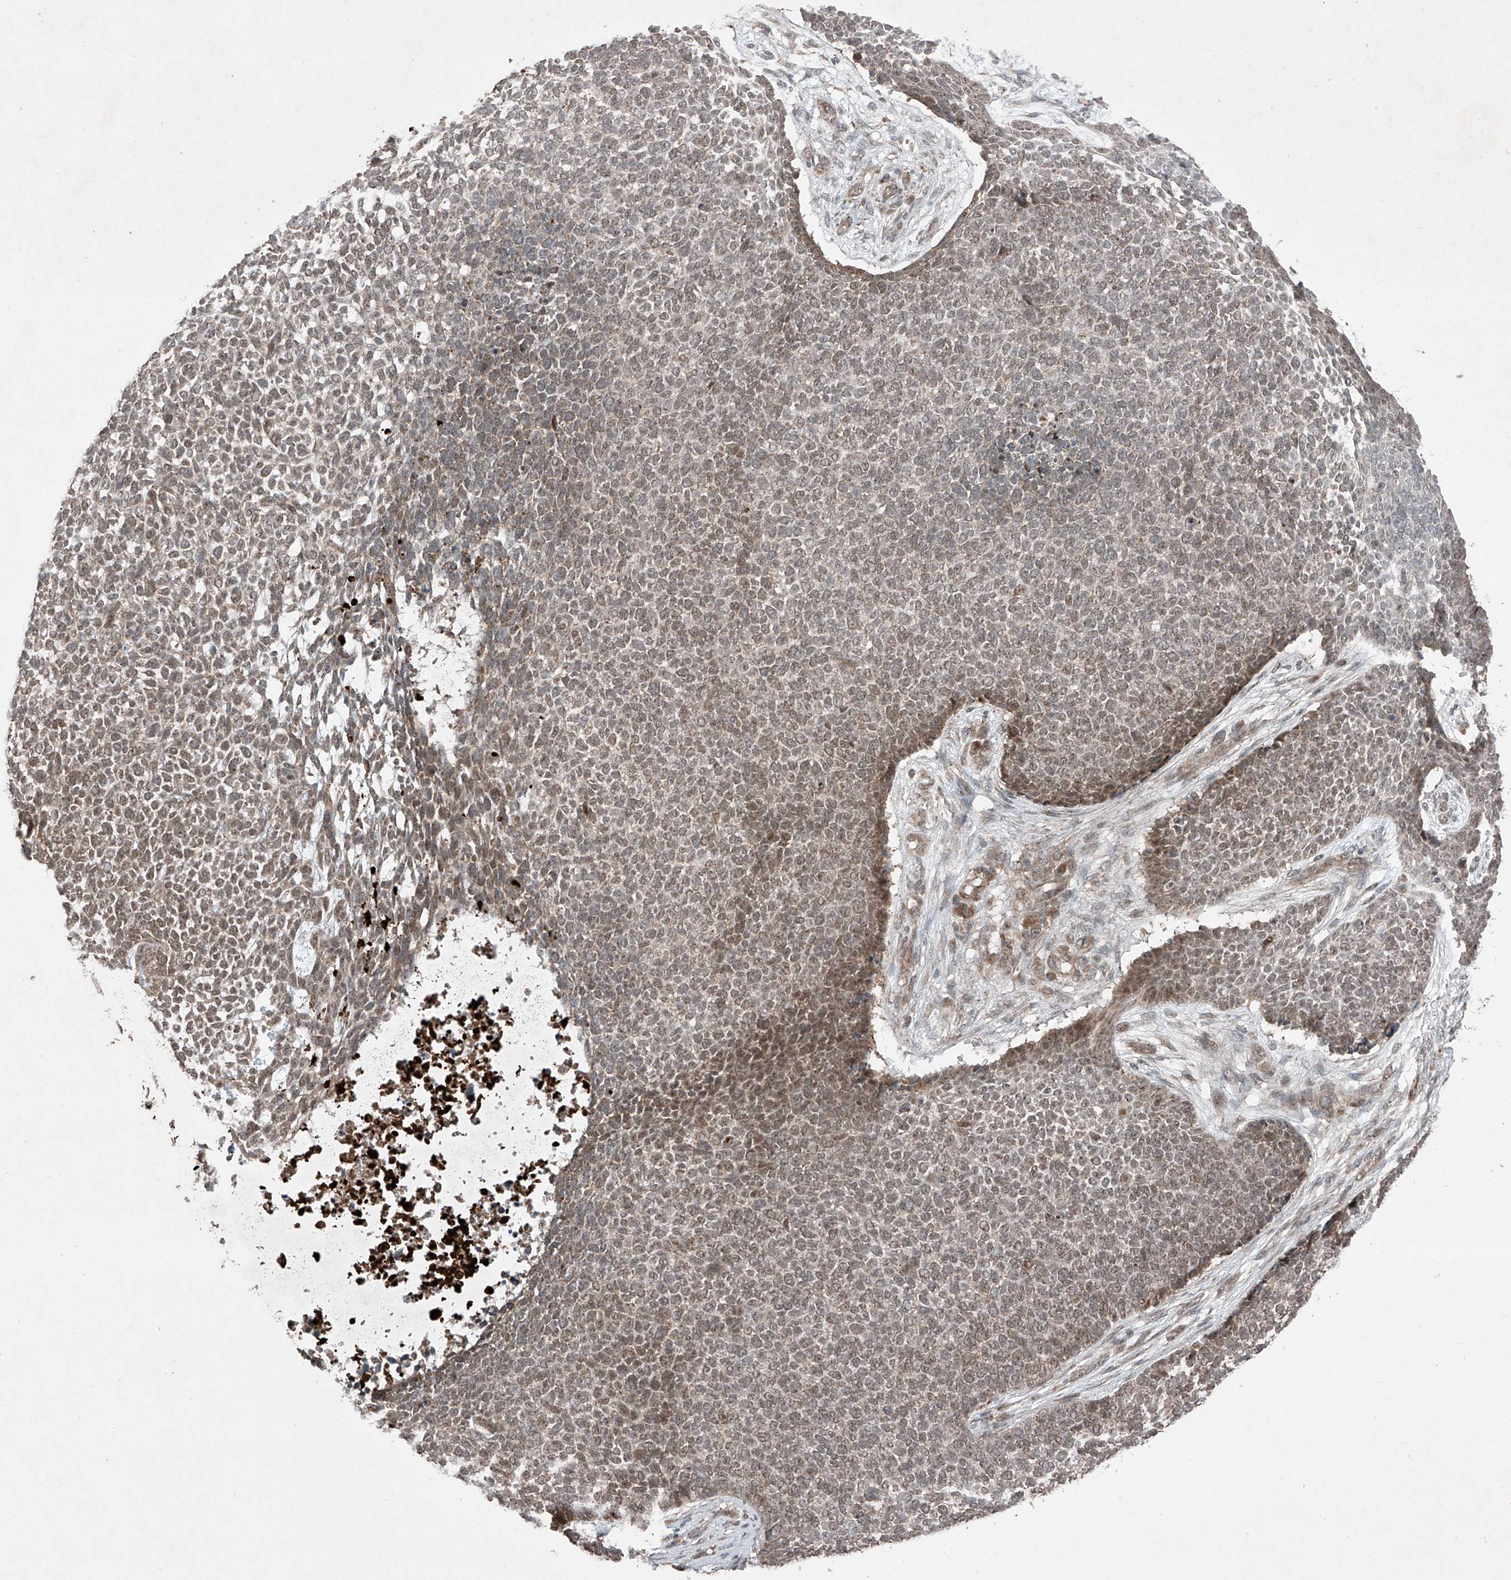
{"staining": {"intensity": "moderate", "quantity": "25%-75%", "location": "nuclear"}, "tissue": "skin cancer", "cell_type": "Tumor cells", "image_type": "cancer", "snomed": [{"axis": "morphology", "description": "Basal cell carcinoma"}, {"axis": "topography", "description": "Skin"}], "caption": "An image showing moderate nuclear staining in approximately 25%-75% of tumor cells in skin cancer (basal cell carcinoma), as visualized by brown immunohistochemical staining.", "gene": "ZNF620", "patient": {"sex": "female", "age": 84}}